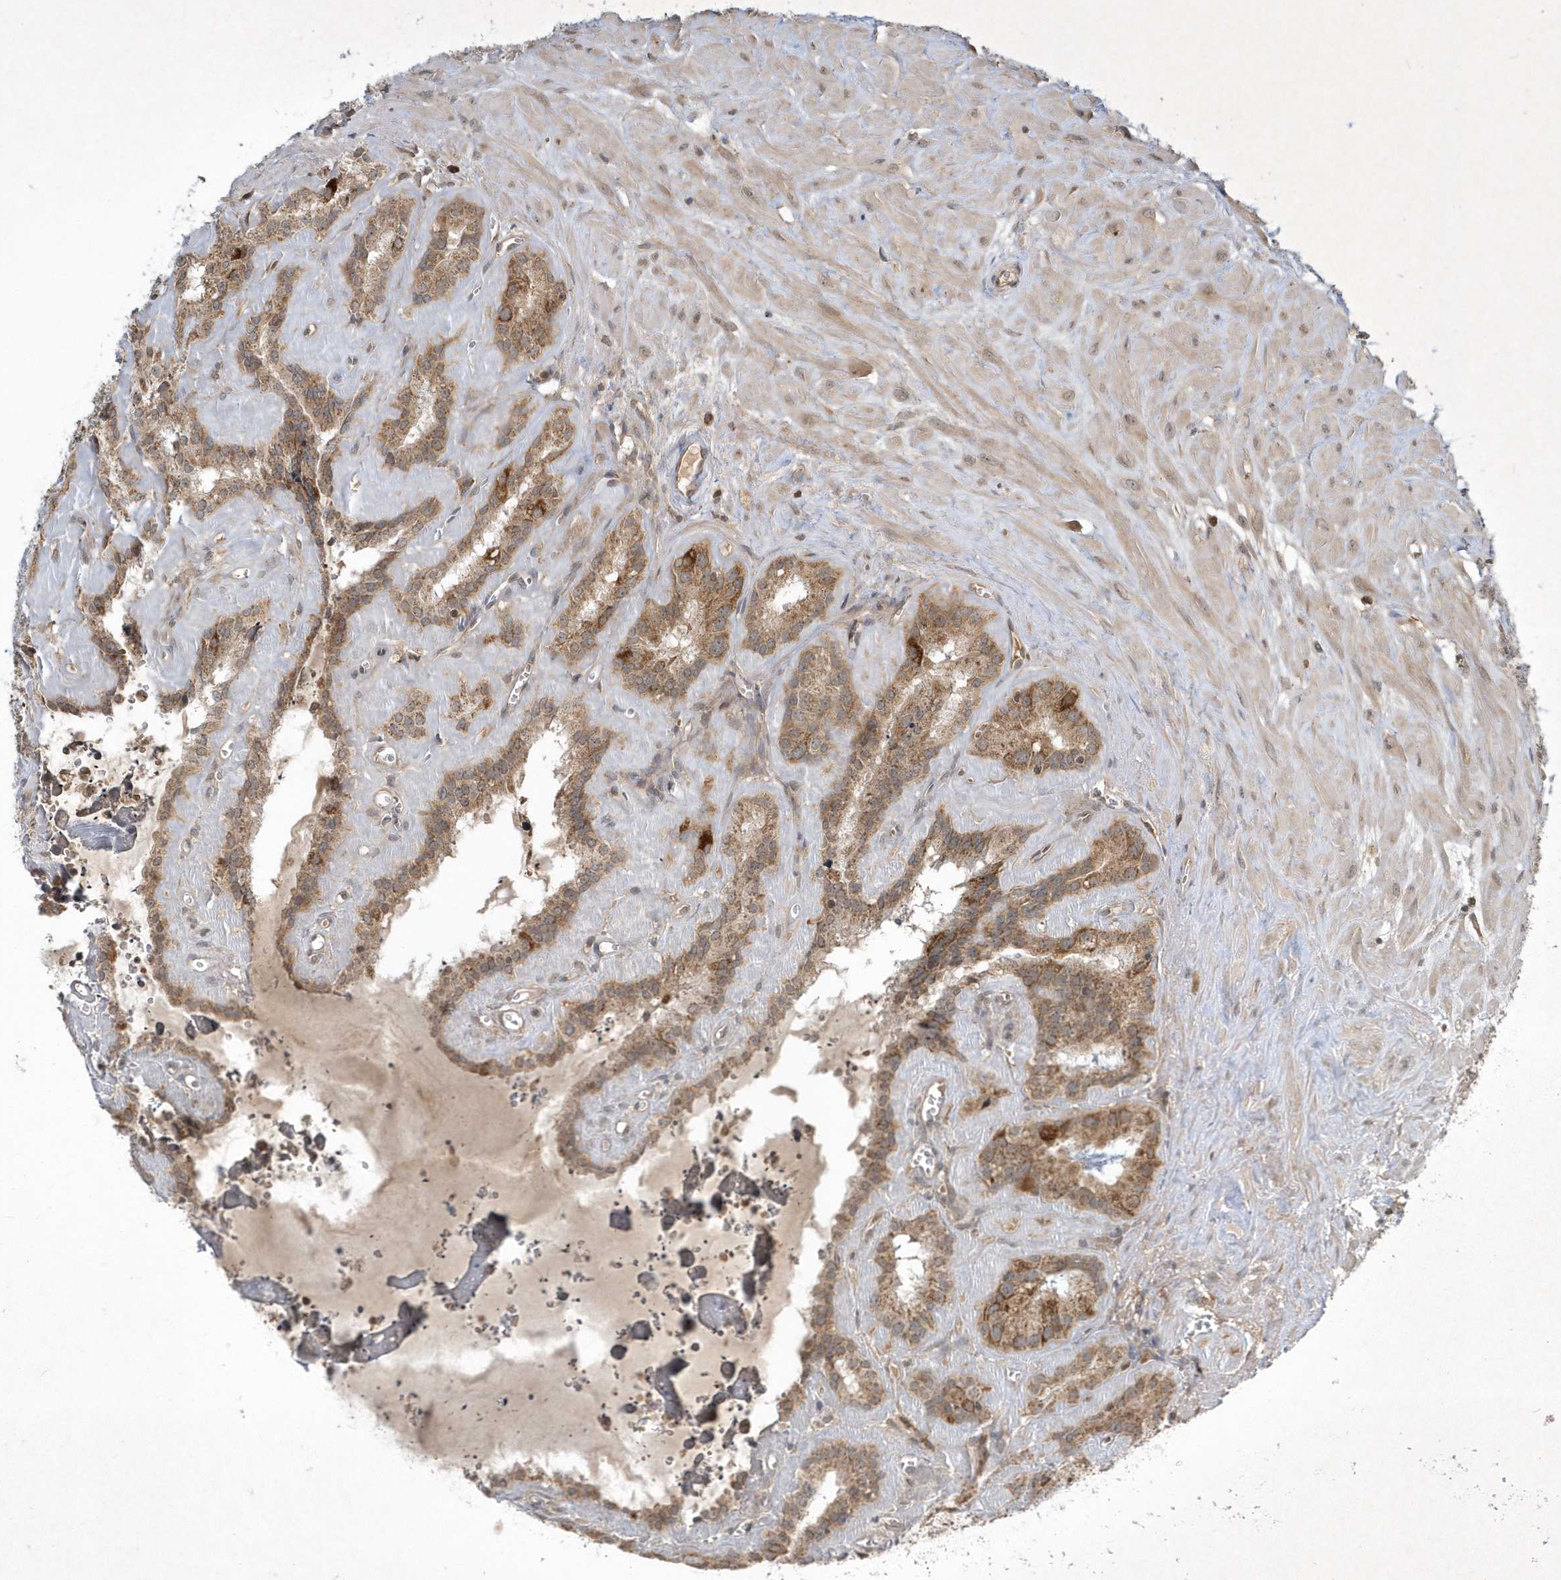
{"staining": {"intensity": "moderate", "quantity": ">75%", "location": "cytoplasmic/membranous"}, "tissue": "seminal vesicle", "cell_type": "Glandular cells", "image_type": "normal", "snomed": [{"axis": "morphology", "description": "Normal tissue, NOS"}, {"axis": "topography", "description": "Prostate"}, {"axis": "topography", "description": "Seminal veicle"}], "caption": "Normal seminal vesicle displays moderate cytoplasmic/membranous staining in about >75% of glandular cells.", "gene": "PLTP", "patient": {"sex": "male", "age": 59}}